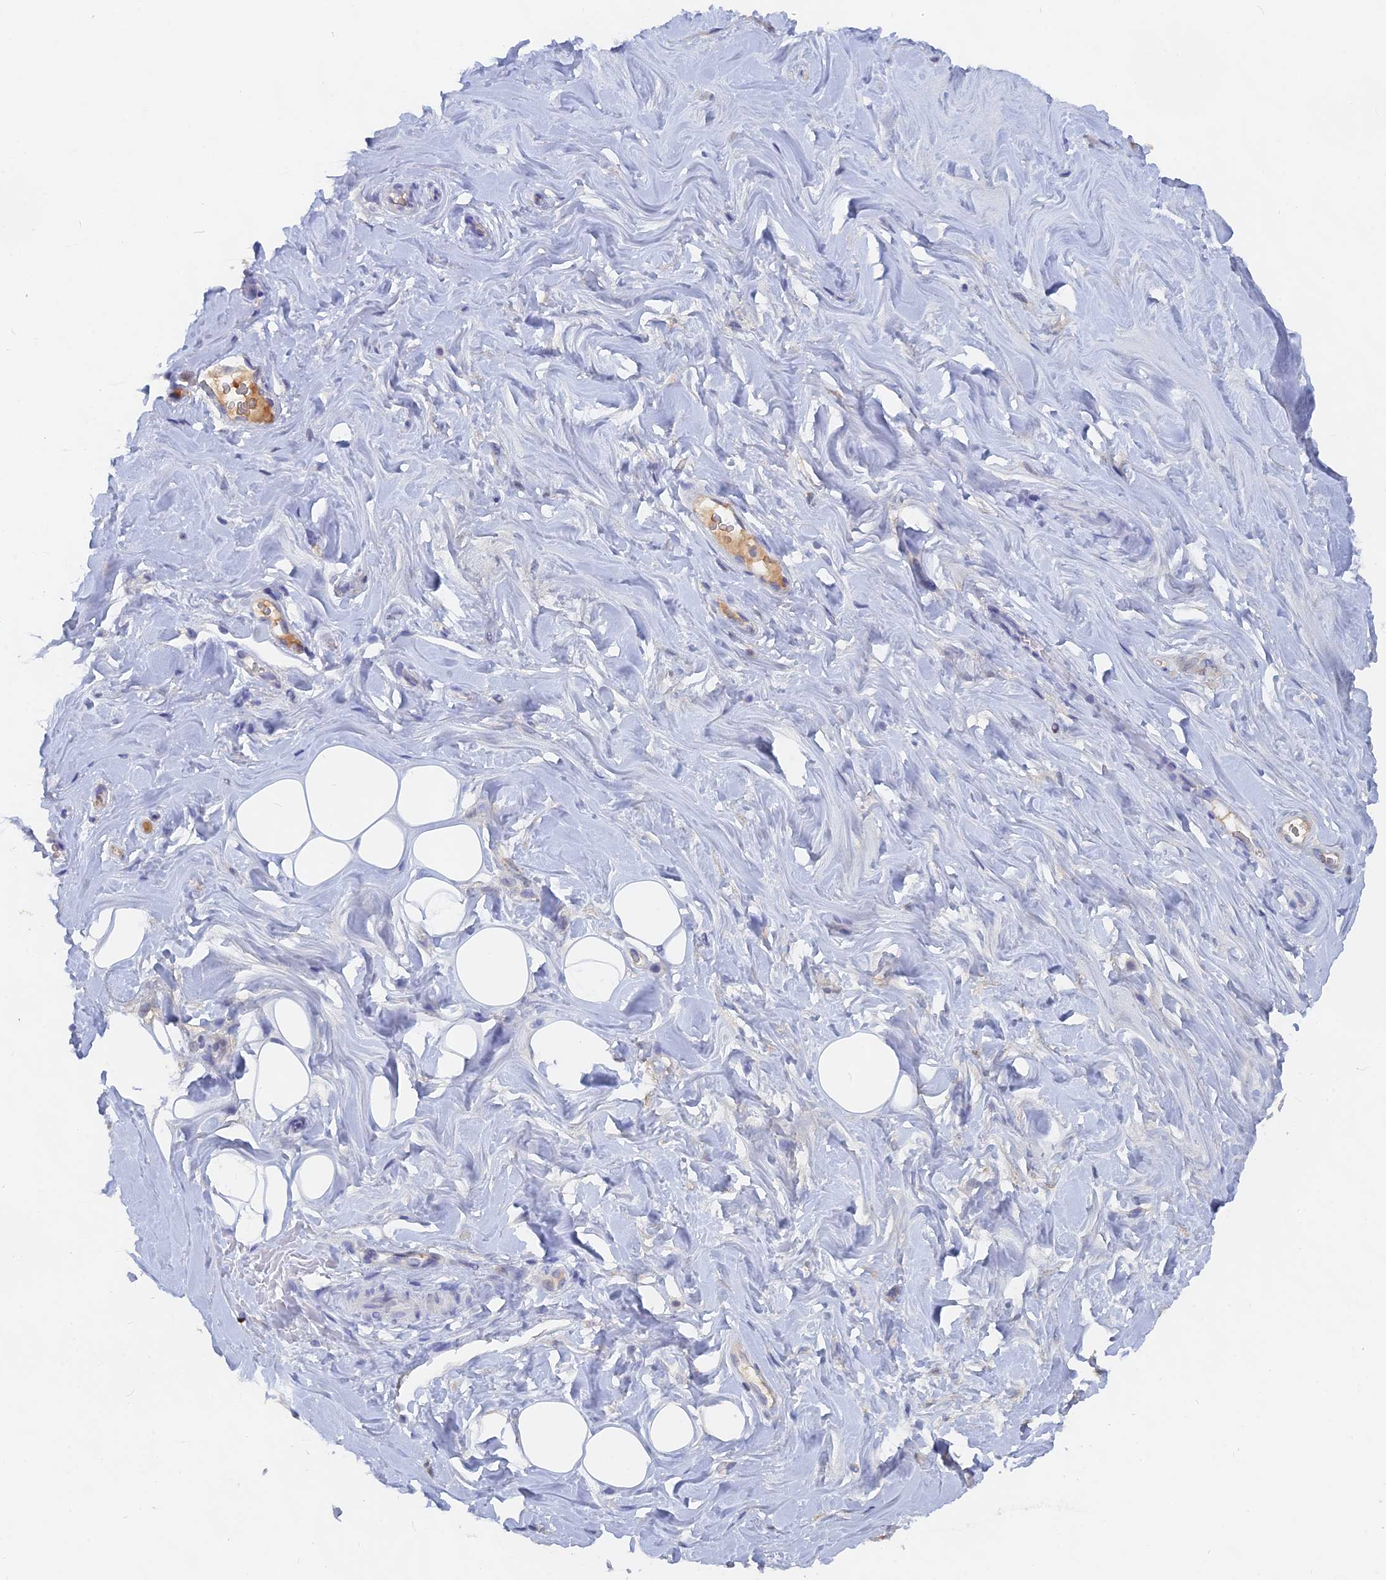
{"staining": {"intensity": "negative", "quantity": "none", "location": "none"}, "tissue": "adipose tissue", "cell_type": "Adipocytes", "image_type": "normal", "snomed": [{"axis": "morphology", "description": "Normal tissue, NOS"}, {"axis": "topography", "description": "Breast"}], "caption": "An image of adipose tissue stained for a protein exhibits no brown staining in adipocytes. (Brightfield microscopy of DAB (3,3'-diaminobenzidine) immunohistochemistry (IHC) at high magnification).", "gene": "LRIF1", "patient": {"sex": "female", "age": 26}}